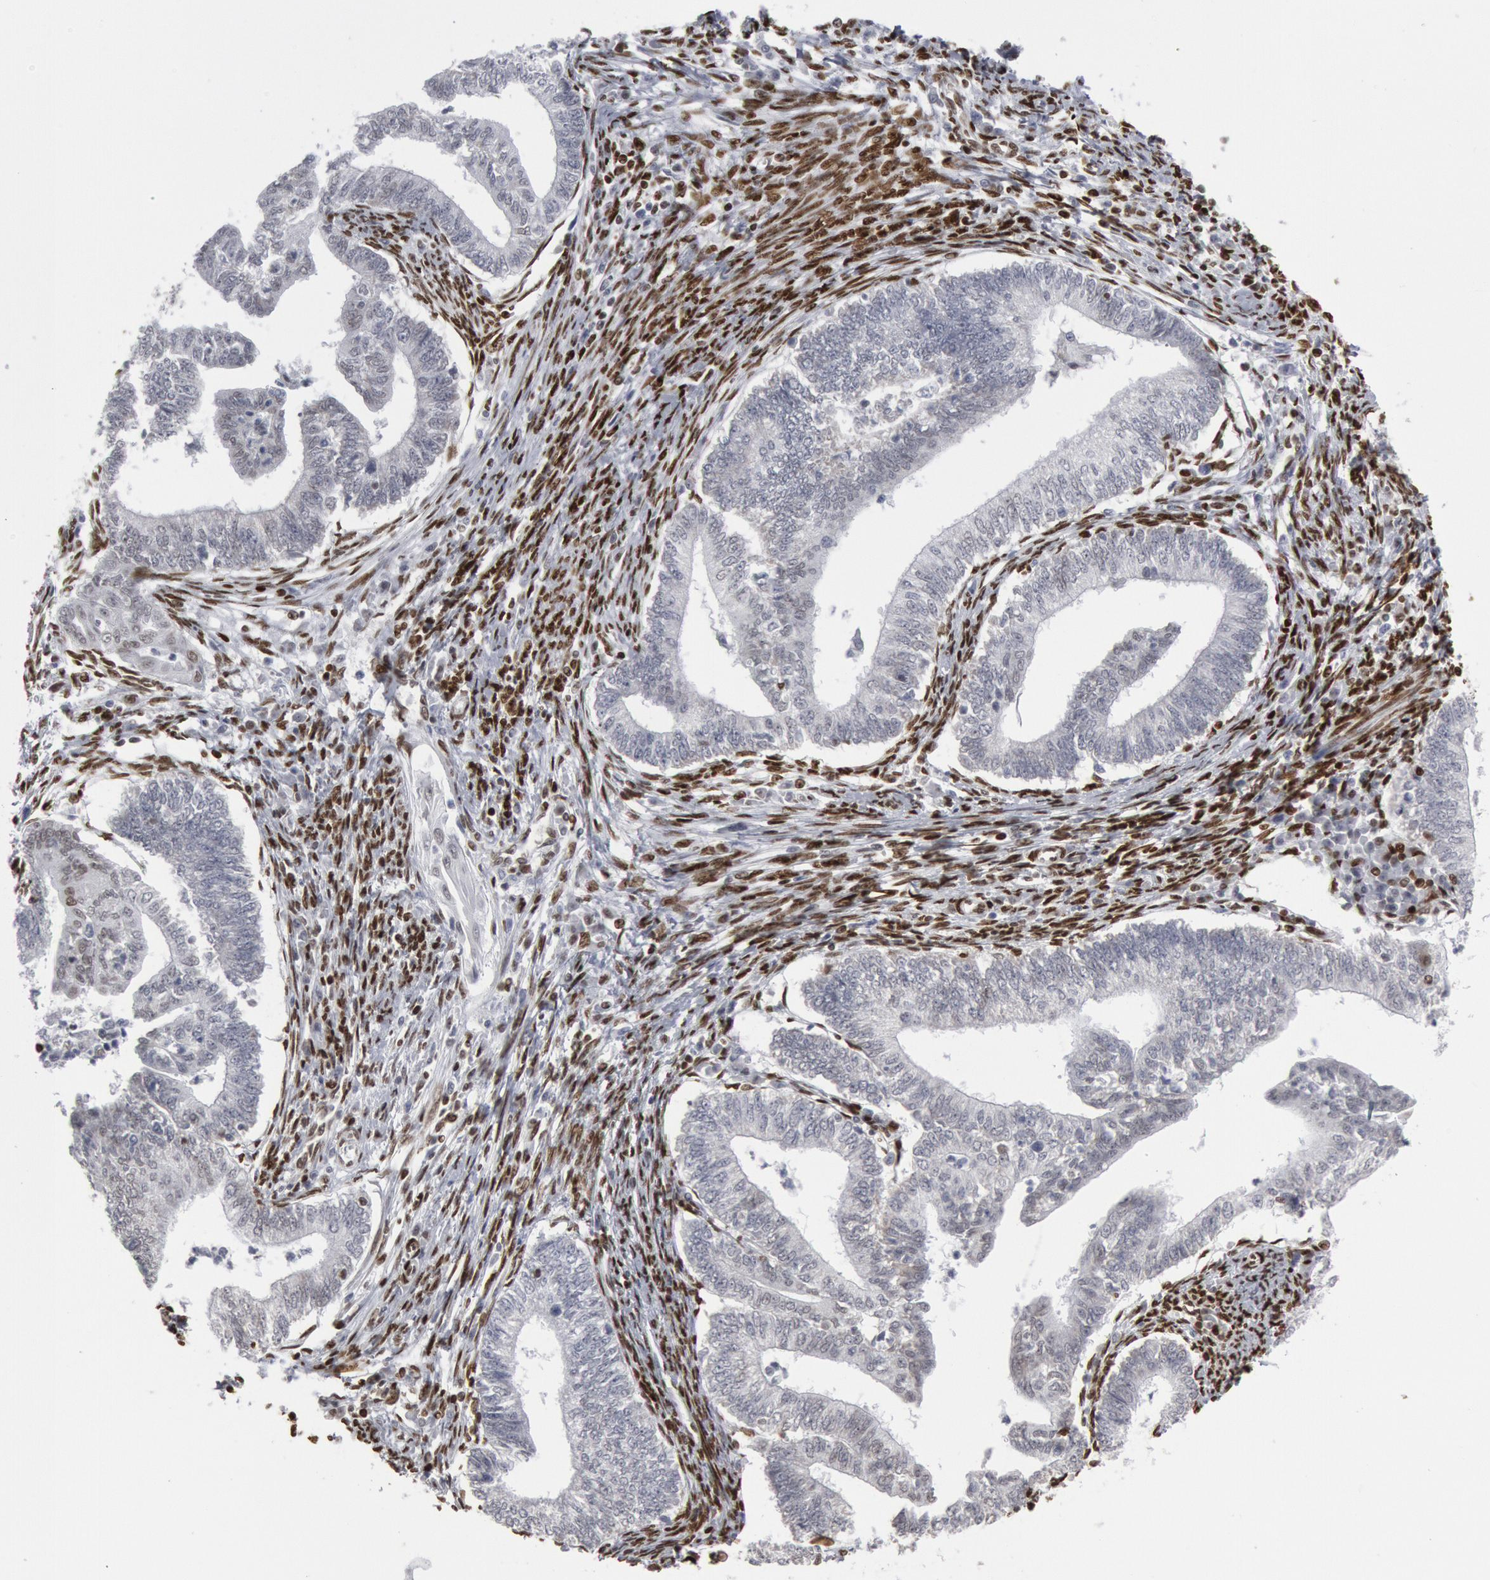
{"staining": {"intensity": "negative", "quantity": "none", "location": "none"}, "tissue": "endometrial cancer", "cell_type": "Tumor cells", "image_type": "cancer", "snomed": [{"axis": "morphology", "description": "Adenocarcinoma, NOS"}, {"axis": "topography", "description": "Endometrium"}], "caption": "This is an IHC photomicrograph of human endometrial adenocarcinoma. There is no positivity in tumor cells.", "gene": "MECP2", "patient": {"sex": "female", "age": 66}}